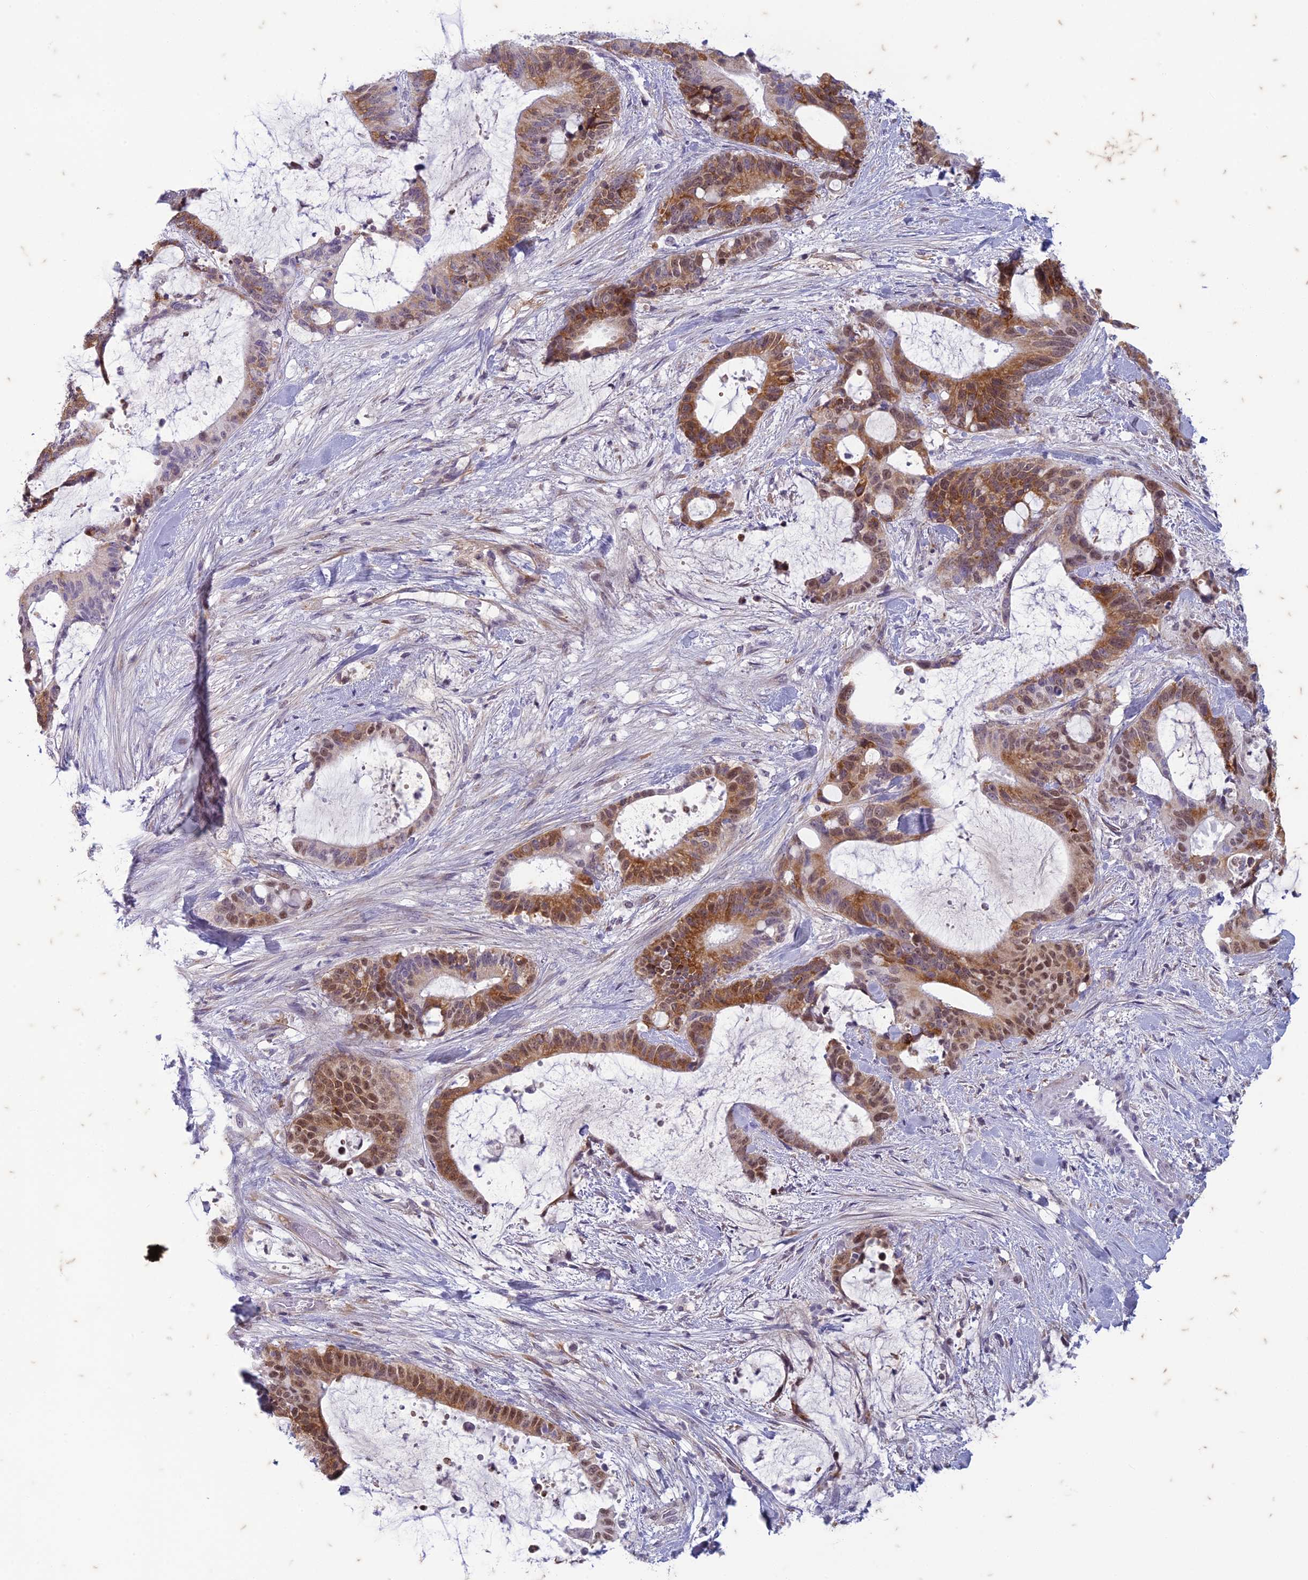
{"staining": {"intensity": "moderate", "quantity": ">75%", "location": "cytoplasmic/membranous,nuclear"}, "tissue": "liver cancer", "cell_type": "Tumor cells", "image_type": "cancer", "snomed": [{"axis": "morphology", "description": "Normal tissue, NOS"}, {"axis": "morphology", "description": "Cholangiocarcinoma"}, {"axis": "topography", "description": "Liver"}, {"axis": "topography", "description": "Peripheral nerve tissue"}], "caption": "Liver cholangiocarcinoma stained with DAB immunohistochemistry demonstrates medium levels of moderate cytoplasmic/membranous and nuclear staining in about >75% of tumor cells. (Stains: DAB (3,3'-diaminobenzidine) in brown, nuclei in blue, Microscopy: brightfield microscopy at high magnification).", "gene": "PABPN1L", "patient": {"sex": "female", "age": 73}}